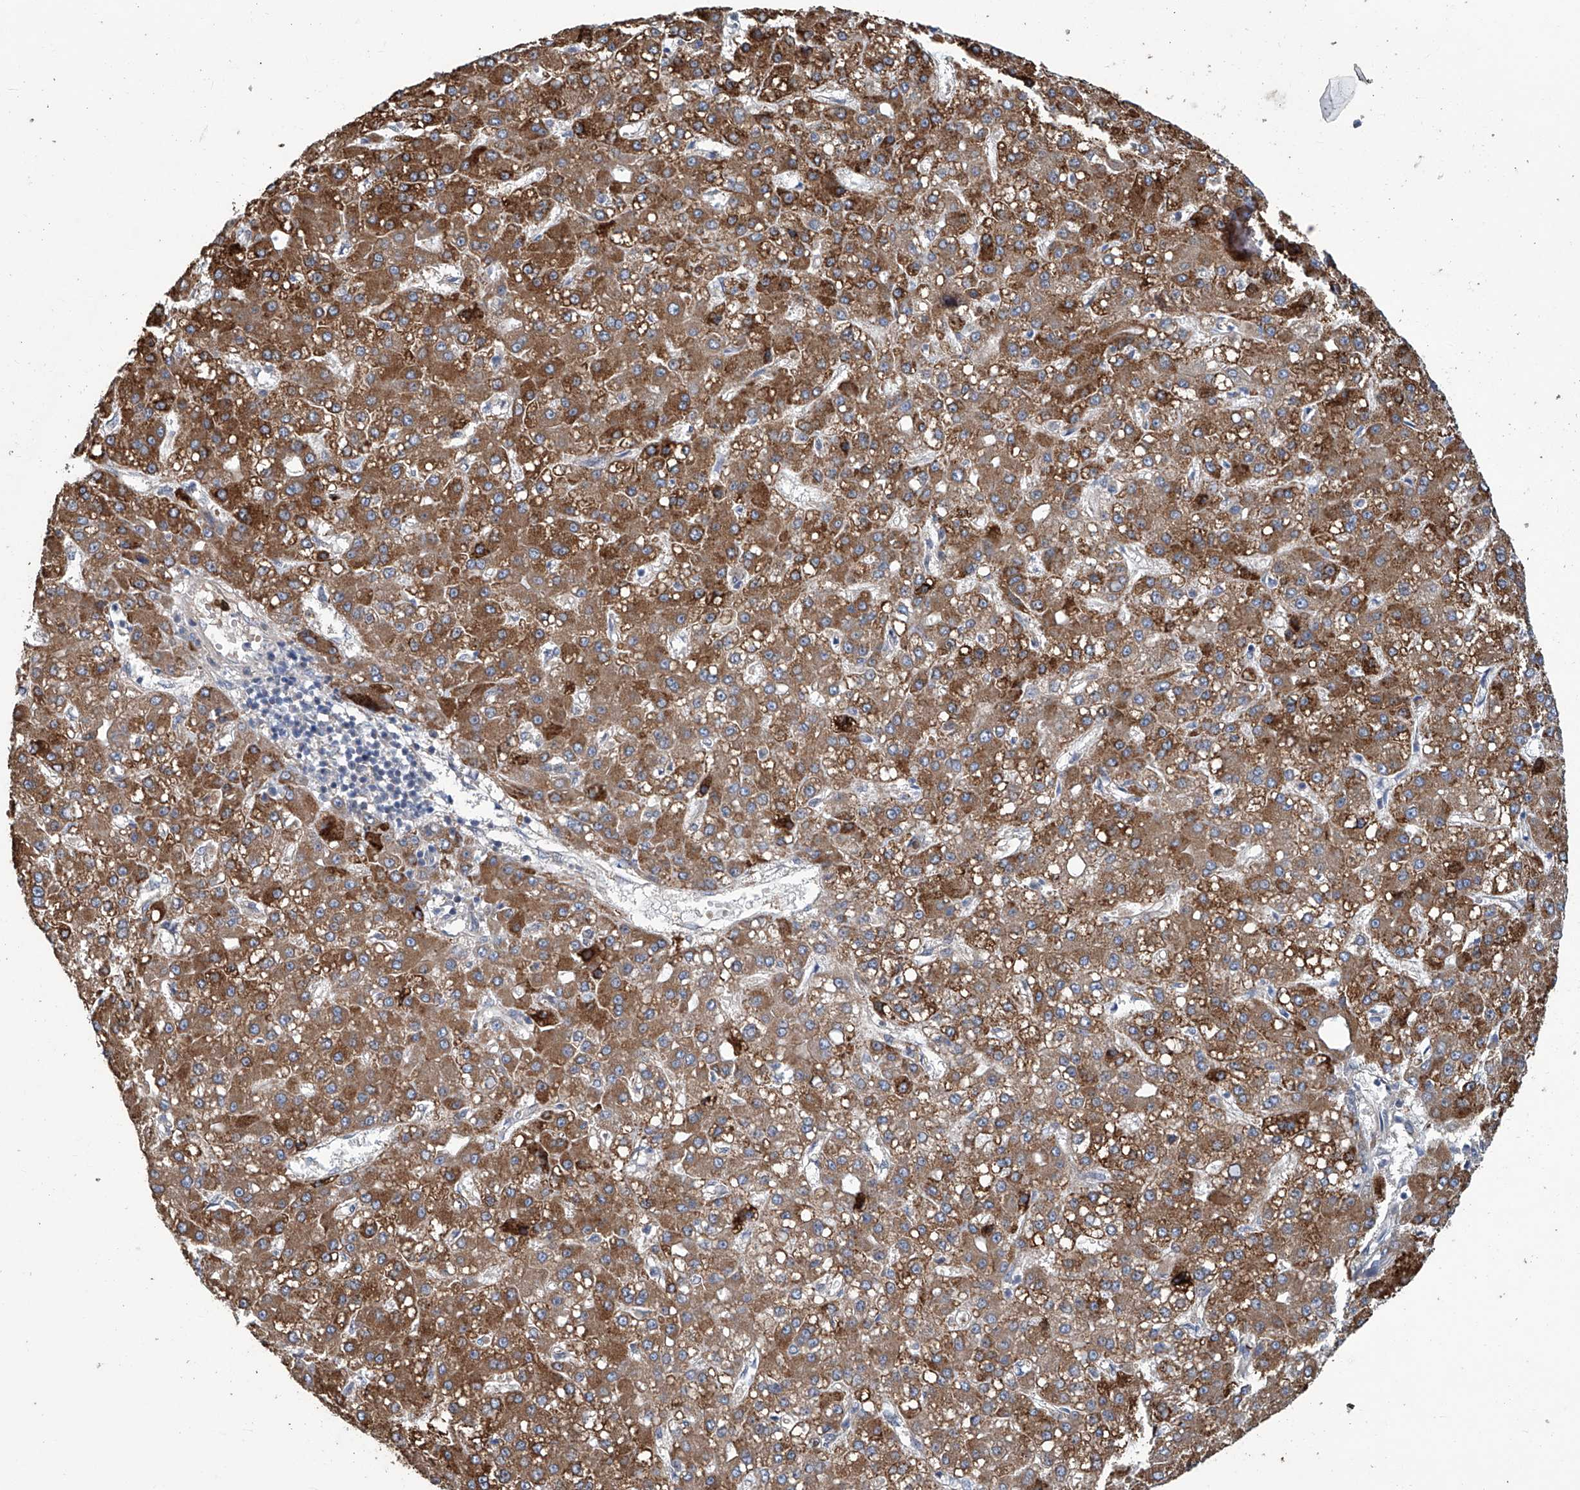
{"staining": {"intensity": "moderate", "quantity": ">75%", "location": "cytoplasmic/membranous"}, "tissue": "liver cancer", "cell_type": "Tumor cells", "image_type": "cancer", "snomed": [{"axis": "morphology", "description": "Carcinoma, Hepatocellular, NOS"}, {"axis": "topography", "description": "Liver"}], "caption": "IHC (DAB (3,3'-diaminobenzidine)) staining of liver cancer (hepatocellular carcinoma) reveals moderate cytoplasmic/membranous protein positivity in approximately >75% of tumor cells.", "gene": "EIF2D", "patient": {"sex": "male", "age": 67}}